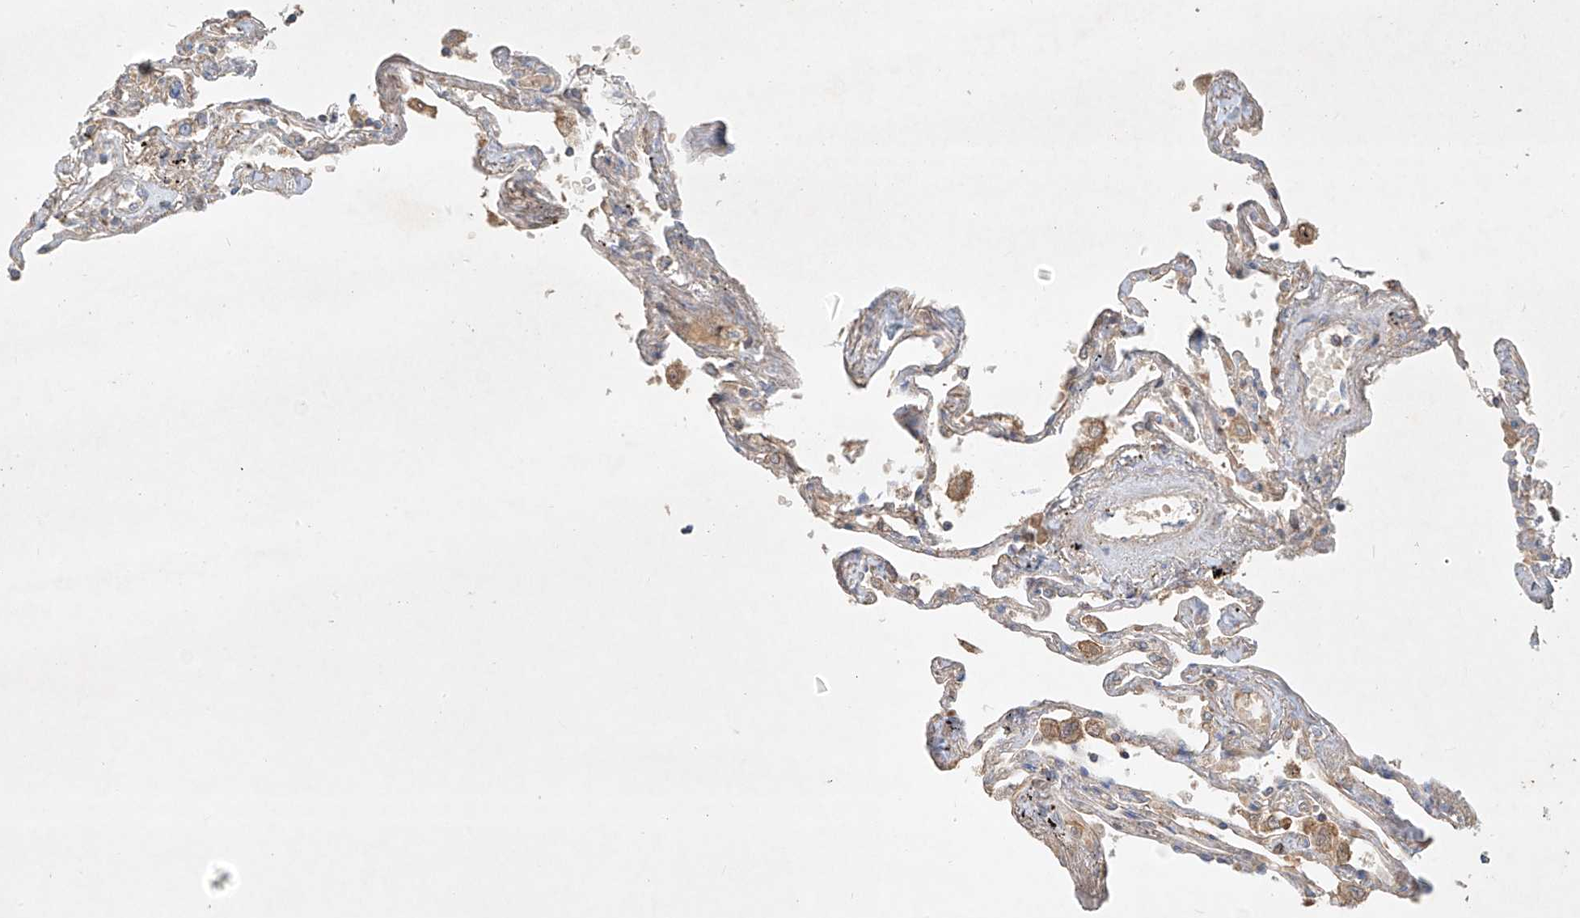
{"staining": {"intensity": "negative", "quantity": "none", "location": "none"}, "tissue": "lung", "cell_type": "Alveolar cells", "image_type": "normal", "snomed": [{"axis": "morphology", "description": "Normal tissue, NOS"}, {"axis": "topography", "description": "Lung"}], "caption": "A high-resolution photomicrograph shows immunohistochemistry staining of unremarkable lung, which demonstrates no significant staining in alveolar cells.", "gene": "KPNA7", "patient": {"sex": "female", "age": 67}}